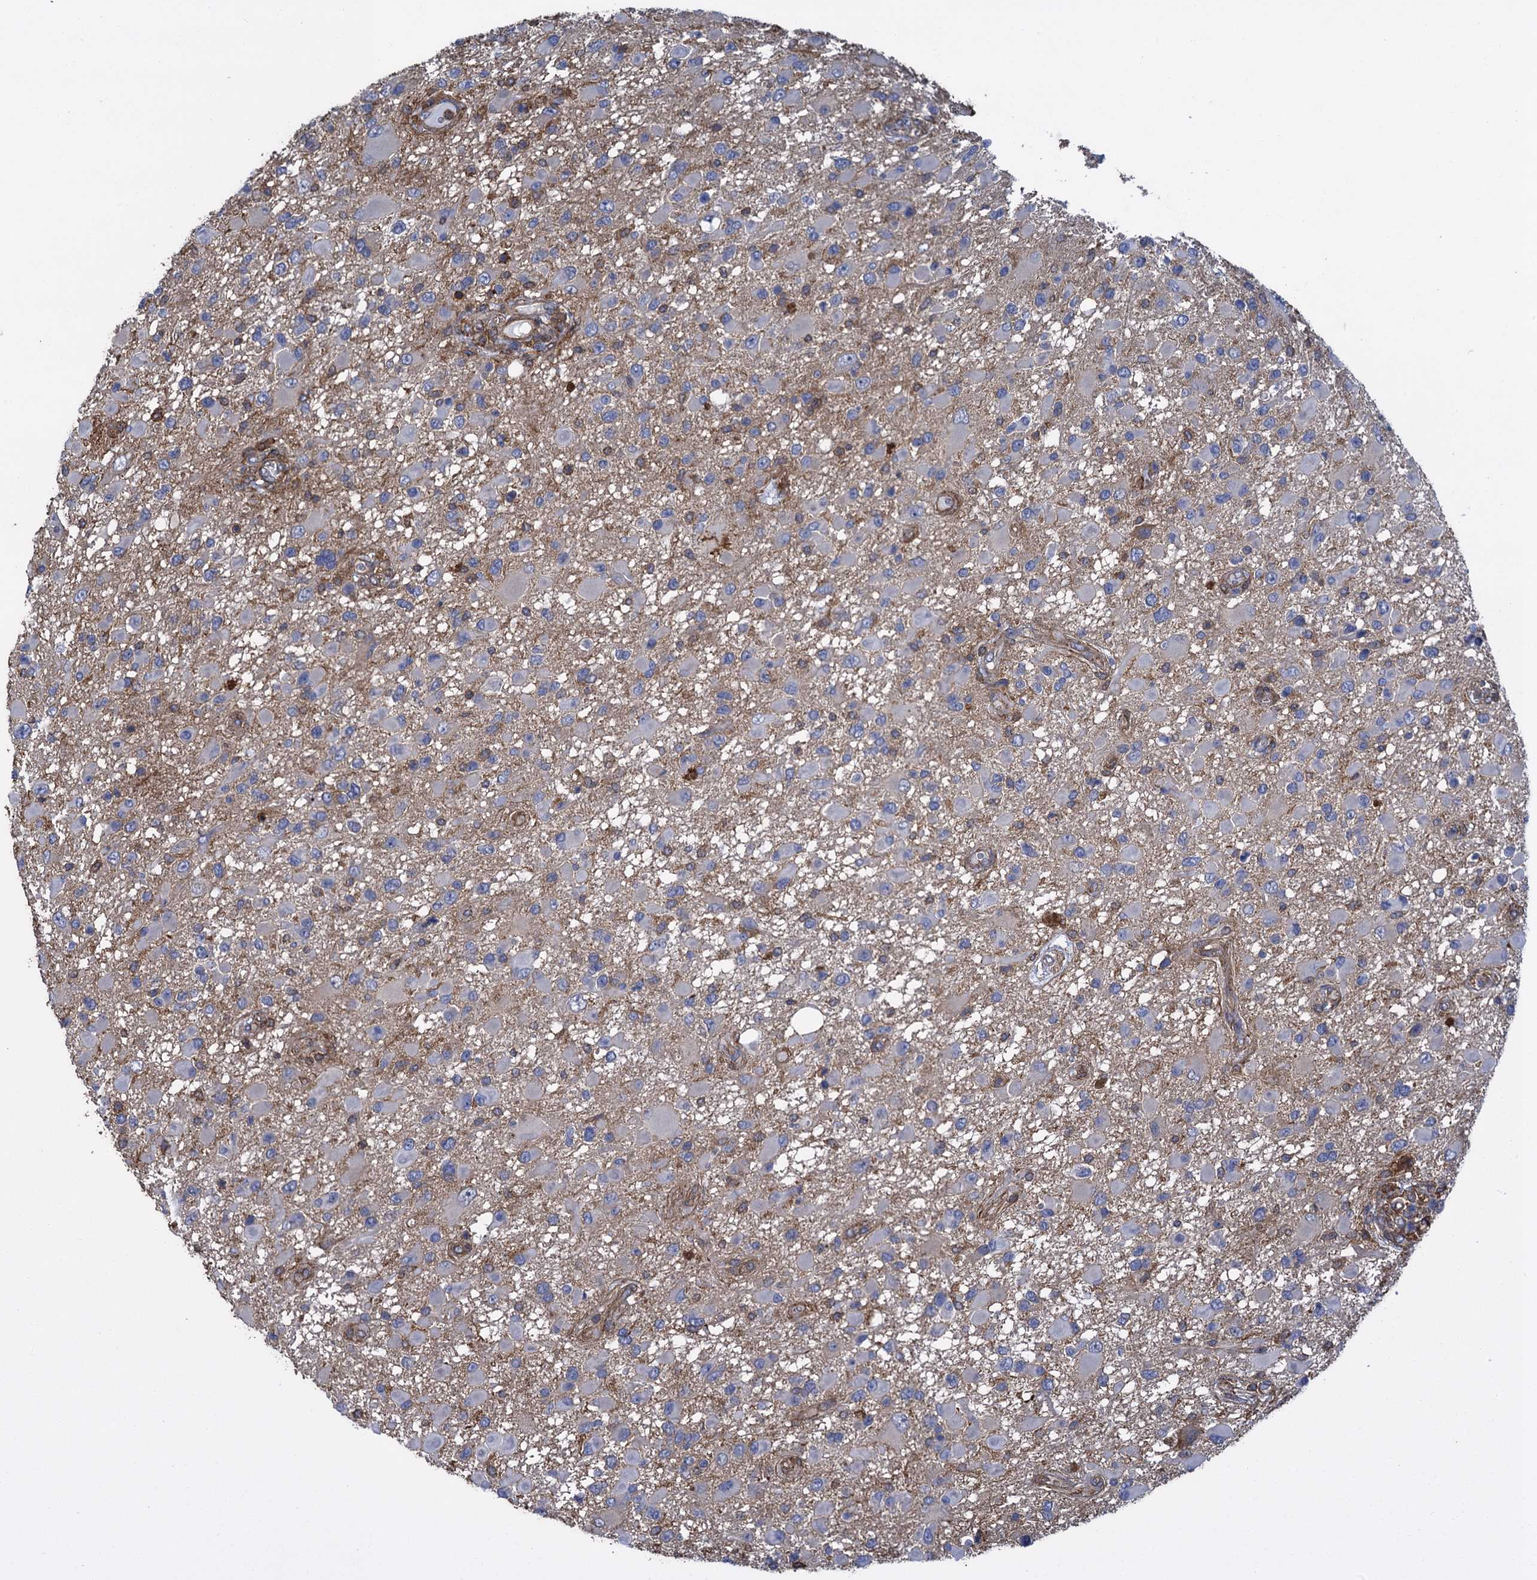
{"staining": {"intensity": "negative", "quantity": "none", "location": "none"}, "tissue": "glioma", "cell_type": "Tumor cells", "image_type": "cancer", "snomed": [{"axis": "morphology", "description": "Glioma, malignant, High grade"}, {"axis": "topography", "description": "Brain"}], "caption": "An image of malignant glioma (high-grade) stained for a protein exhibits no brown staining in tumor cells. (Stains: DAB (3,3'-diaminobenzidine) immunohistochemistry (IHC) with hematoxylin counter stain, Microscopy: brightfield microscopy at high magnification).", "gene": "PROSER2", "patient": {"sex": "male", "age": 53}}